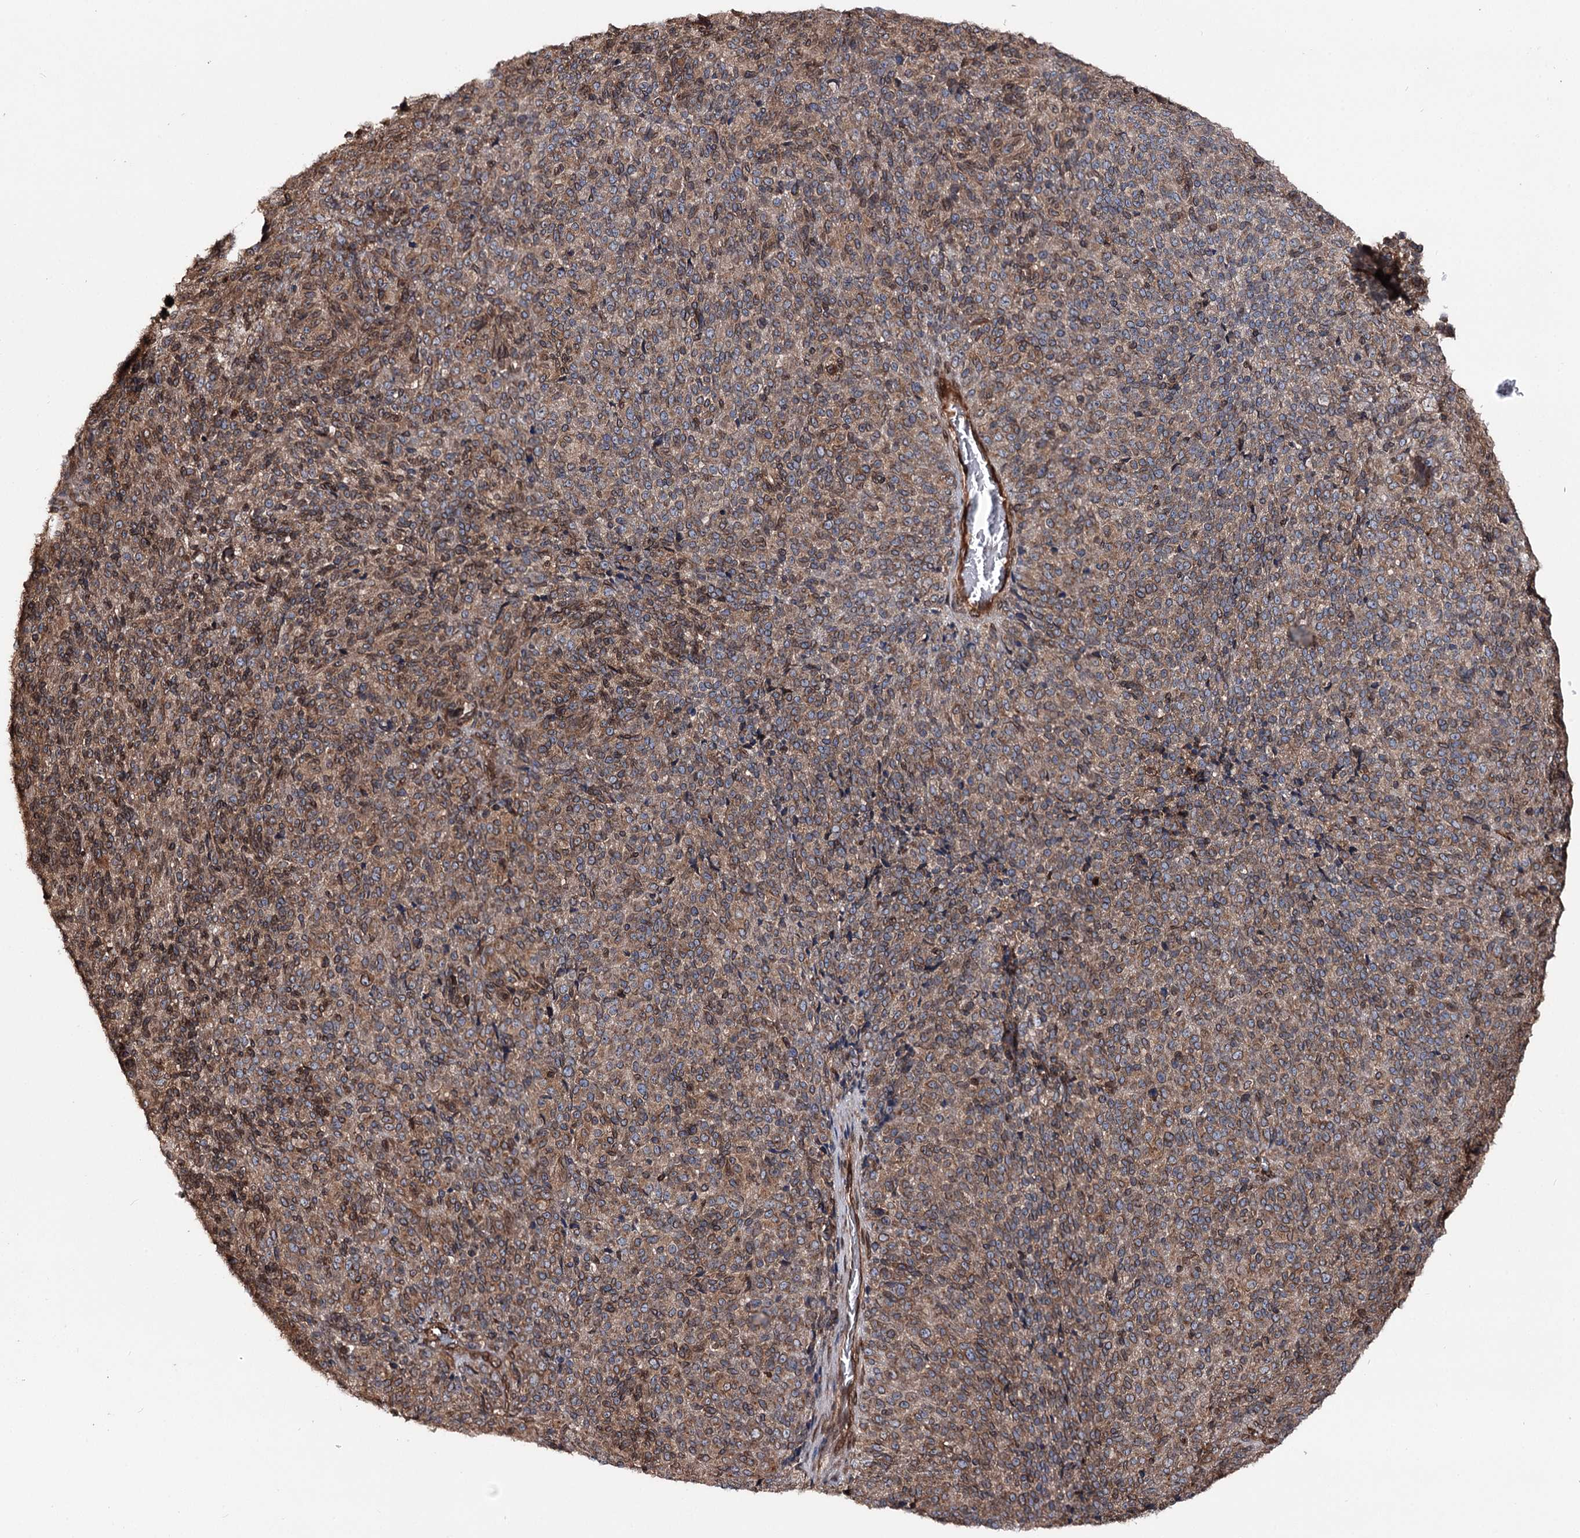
{"staining": {"intensity": "moderate", "quantity": ">75%", "location": "cytoplasmic/membranous,nuclear"}, "tissue": "melanoma", "cell_type": "Tumor cells", "image_type": "cancer", "snomed": [{"axis": "morphology", "description": "Malignant melanoma, Metastatic site"}, {"axis": "topography", "description": "Brain"}], "caption": "Protein expression analysis of human melanoma reveals moderate cytoplasmic/membranous and nuclear expression in approximately >75% of tumor cells.", "gene": "FGFR1OP2", "patient": {"sex": "female", "age": 56}}